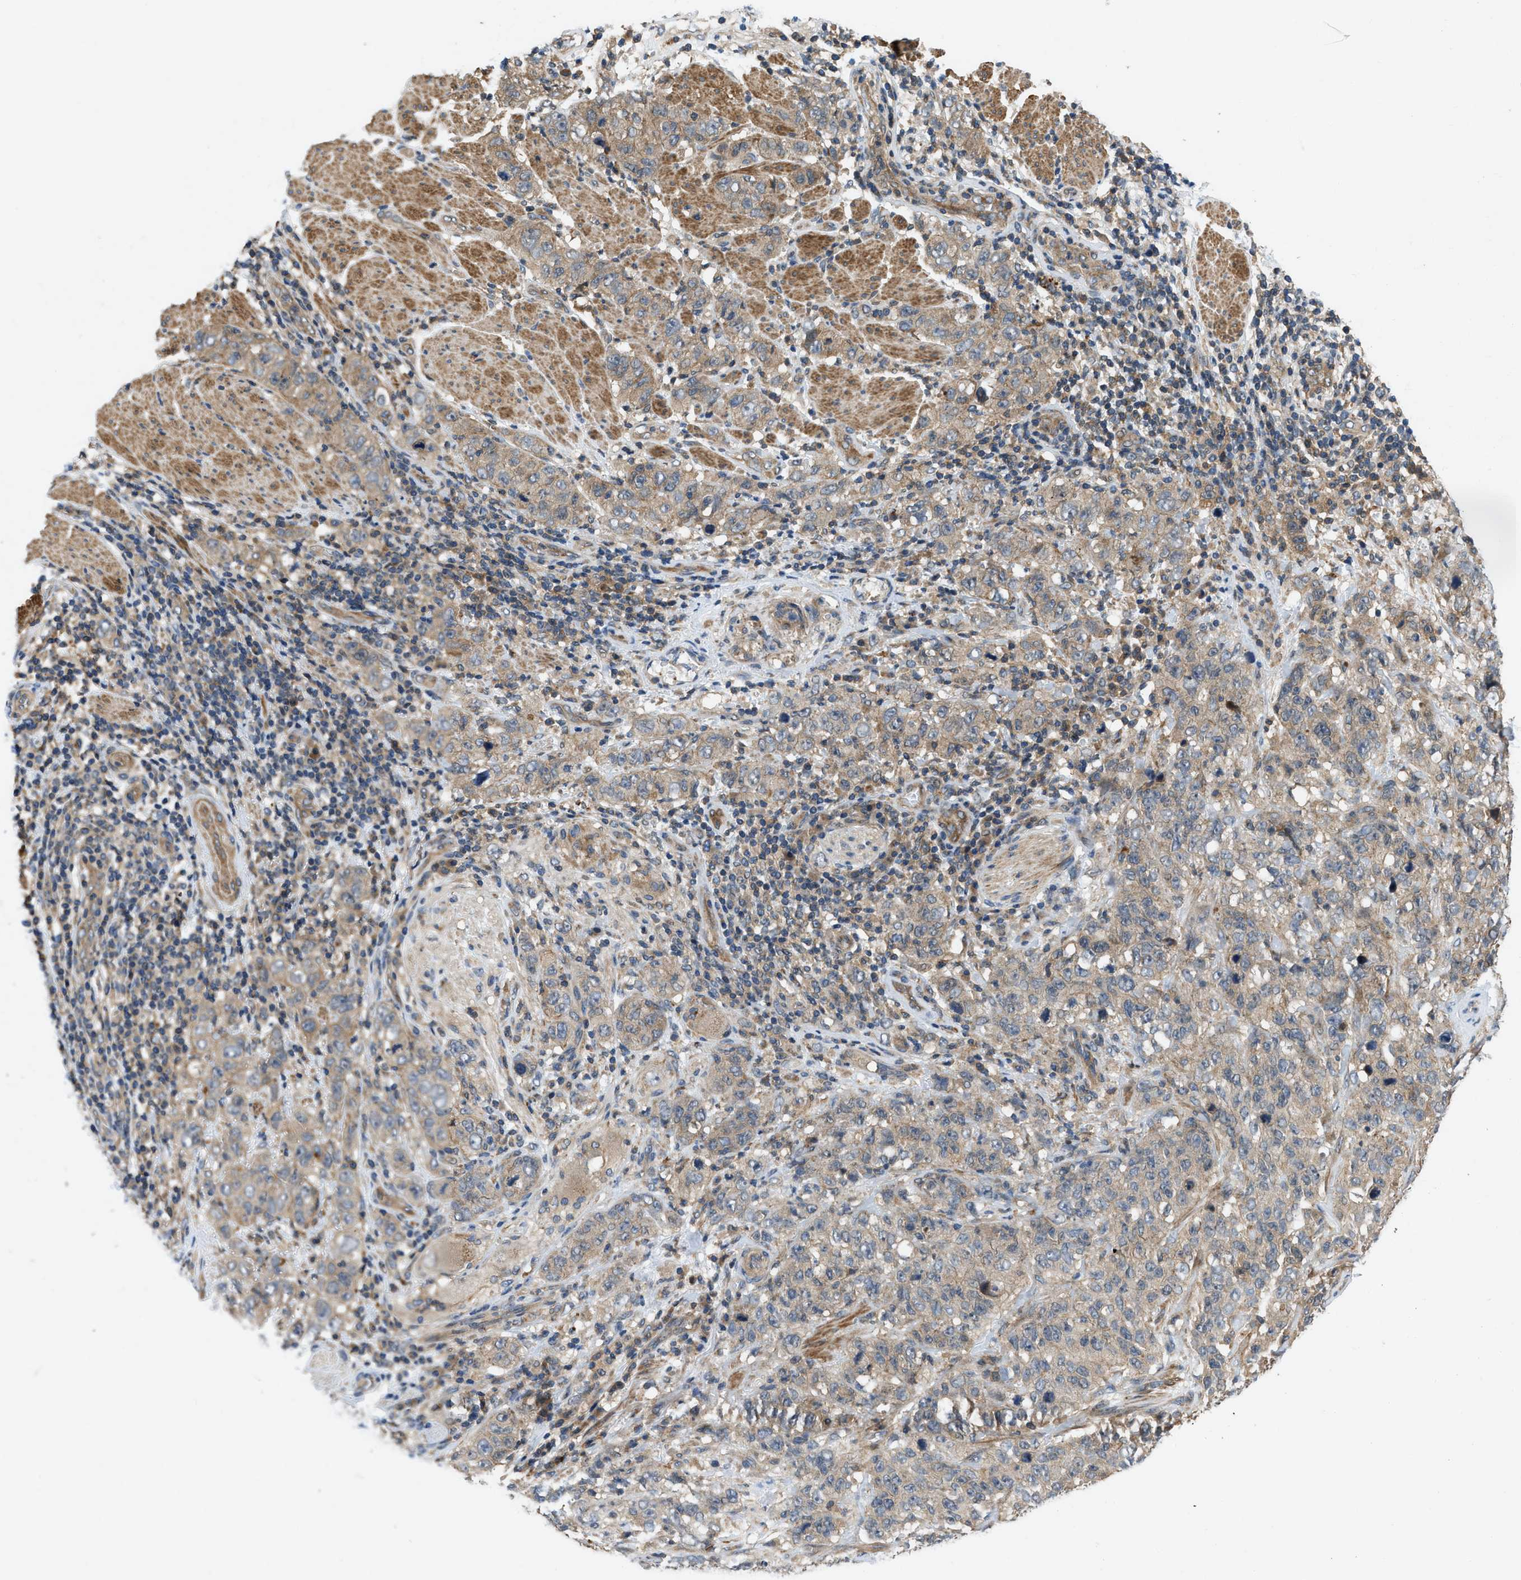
{"staining": {"intensity": "weak", "quantity": "<25%", "location": "cytoplasmic/membranous"}, "tissue": "stomach cancer", "cell_type": "Tumor cells", "image_type": "cancer", "snomed": [{"axis": "morphology", "description": "Adenocarcinoma, NOS"}, {"axis": "topography", "description": "Stomach"}], "caption": "Immunohistochemical staining of human adenocarcinoma (stomach) shows no significant staining in tumor cells.", "gene": "GPR31", "patient": {"sex": "male", "age": 48}}